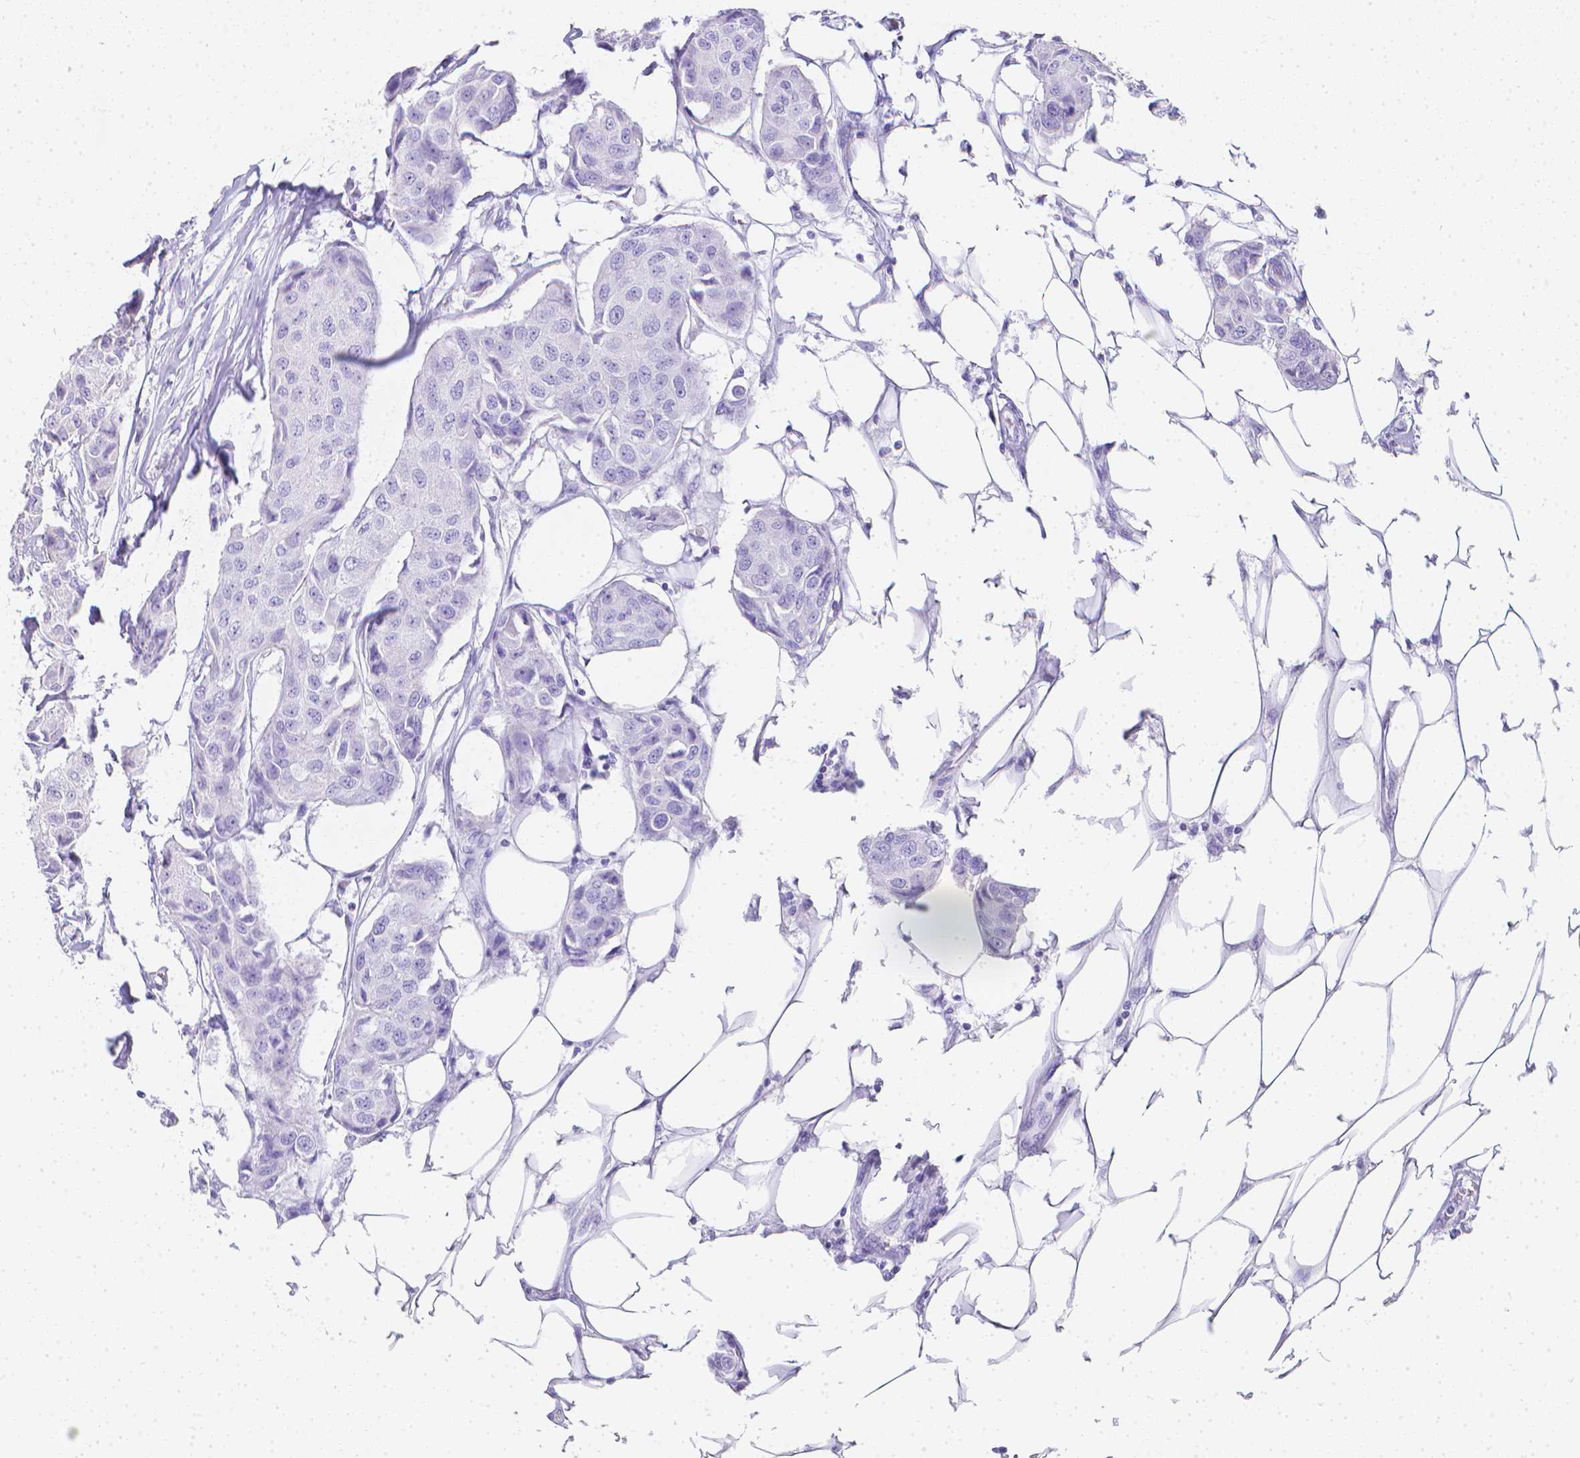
{"staining": {"intensity": "negative", "quantity": "none", "location": "none"}, "tissue": "breast cancer", "cell_type": "Tumor cells", "image_type": "cancer", "snomed": [{"axis": "morphology", "description": "Duct carcinoma"}, {"axis": "topography", "description": "Breast"}, {"axis": "topography", "description": "Lymph node"}], "caption": "The photomicrograph reveals no staining of tumor cells in breast cancer. The staining is performed using DAB brown chromogen with nuclei counter-stained in using hematoxylin.", "gene": "LGALS4", "patient": {"sex": "female", "age": 80}}